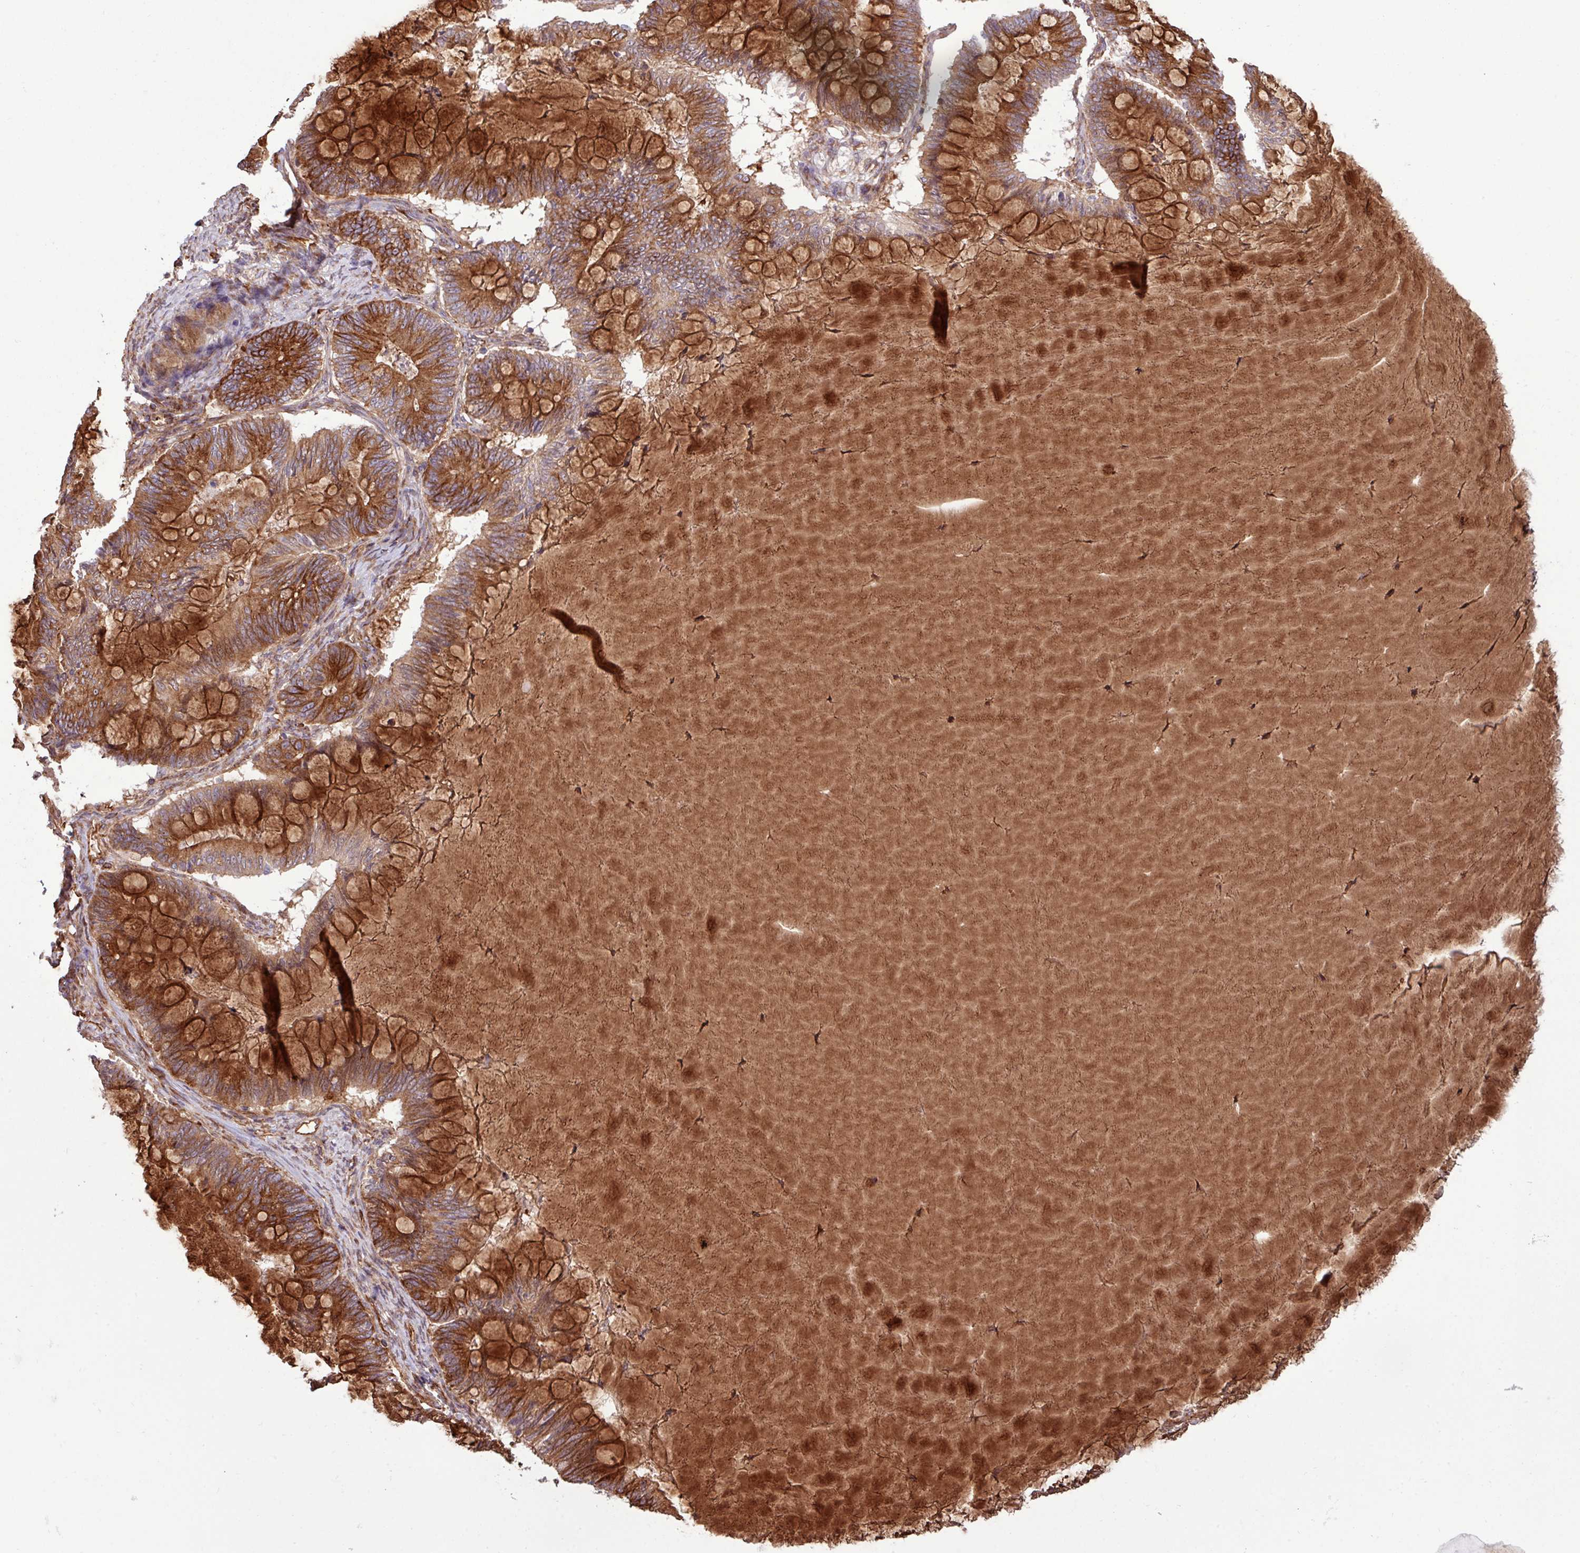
{"staining": {"intensity": "strong", "quantity": ">75%", "location": "cytoplasmic/membranous"}, "tissue": "ovarian cancer", "cell_type": "Tumor cells", "image_type": "cancer", "snomed": [{"axis": "morphology", "description": "Cystadenocarcinoma, mucinous, NOS"}, {"axis": "topography", "description": "Ovary"}], "caption": "Immunohistochemical staining of human ovarian cancer exhibits strong cytoplasmic/membranous protein staining in about >75% of tumor cells.", "gene": "ZNF300", "patient": {"sex": "female", "age": 61}}